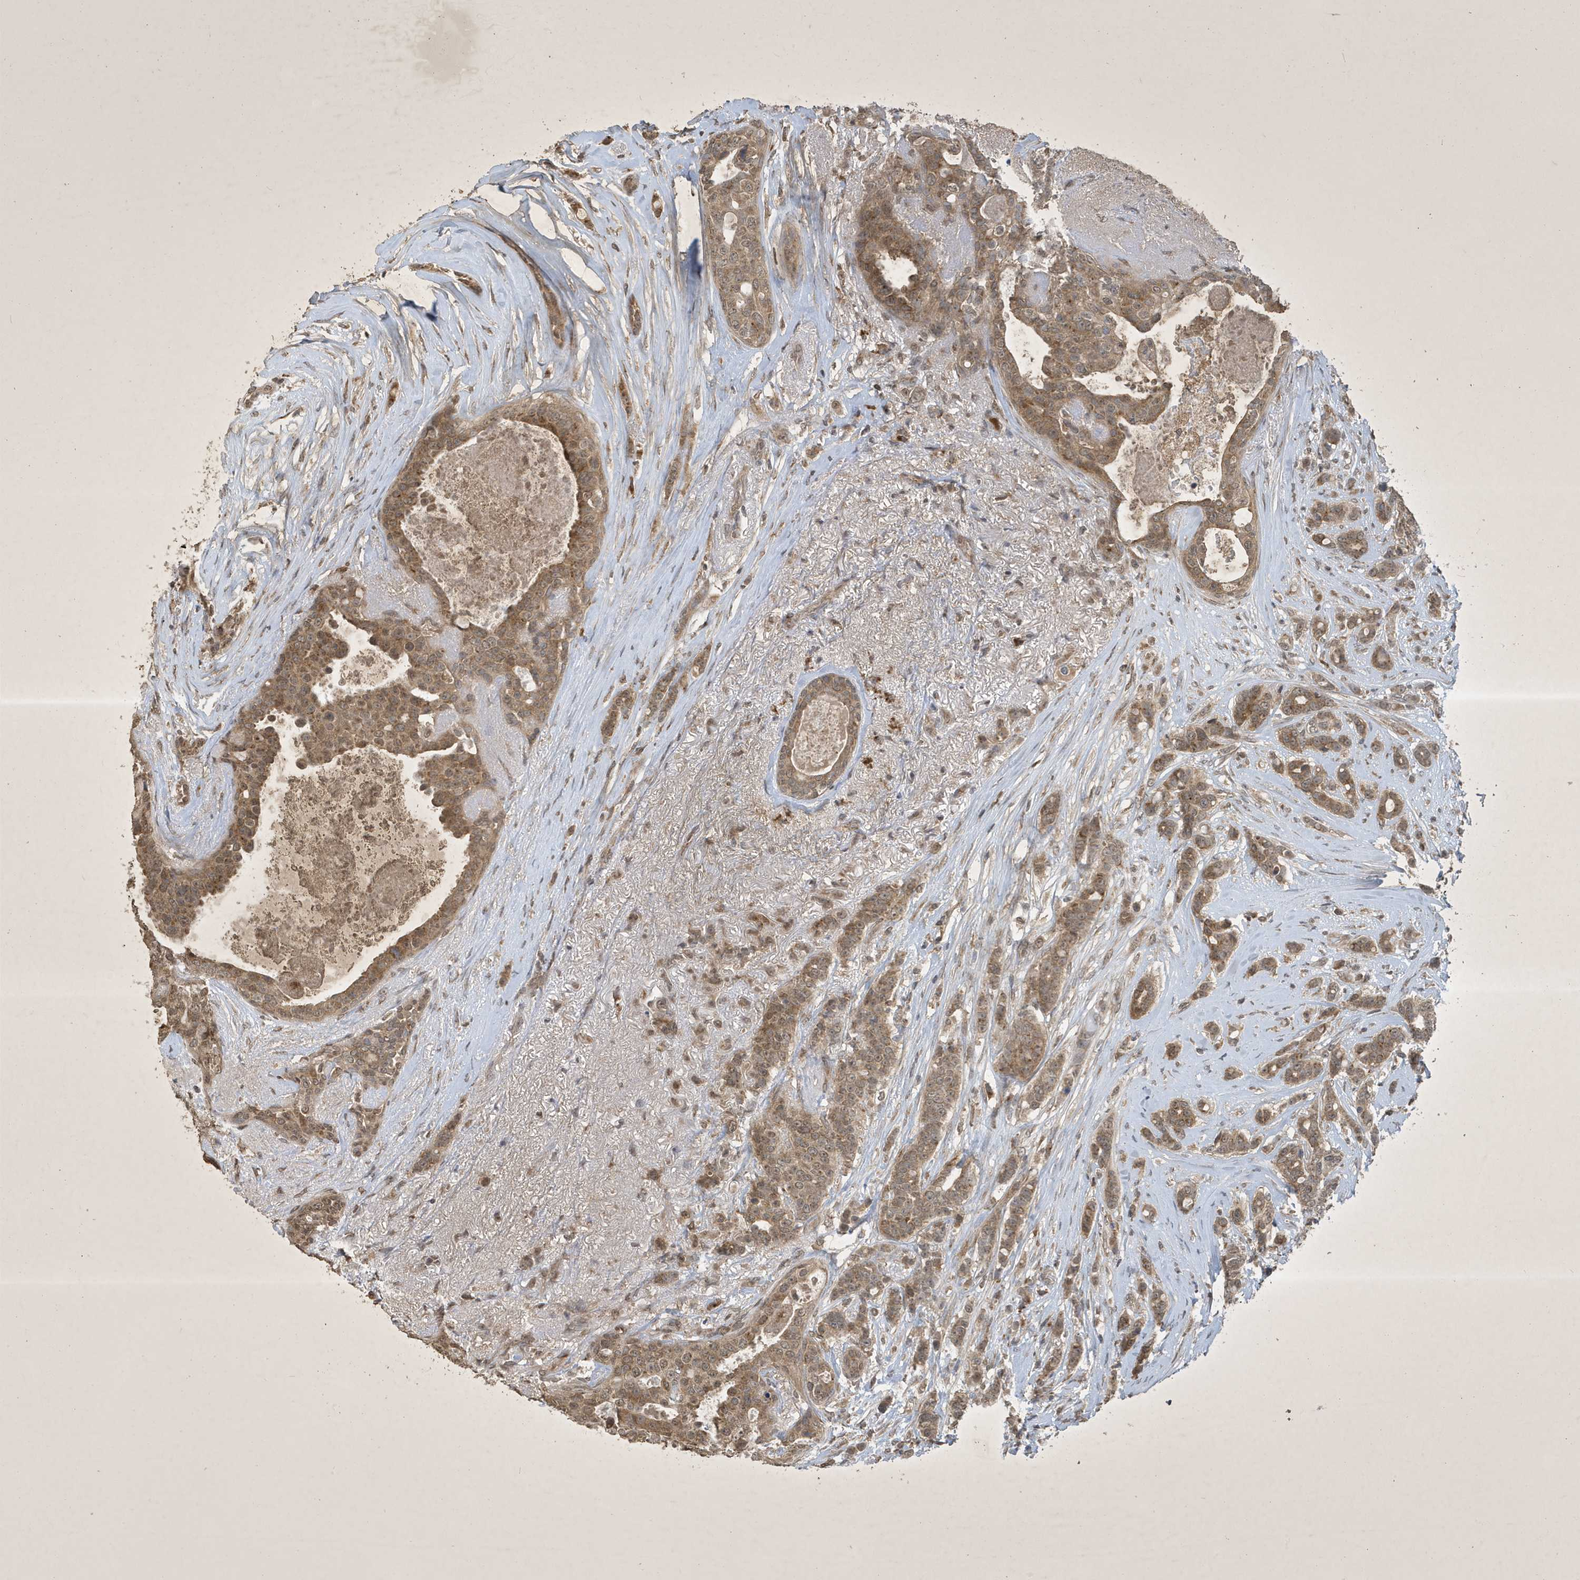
{"staining": {"intensity": "moderate", "quantity": ">75%", "location": "cytoplasmic/membranous"}, "tissue": "breast cancer", "cell_type": "Tumor cells", "image_type": "cancer", "snomed": [{"axis": "morphology", "description": "Lobular carcinoma"}, {"axis": "topography", "description": "Breast"}], "caption": "An immunohistochemistry (IHC) image of tumor tissue is shown. Protein staining in brown shows moderate cytoplasmic/membranous positivity in lobular carcinoma (breast) within tumor cells.", "gene": "STX10", "patient": {"sex": "female", "age": 51}}